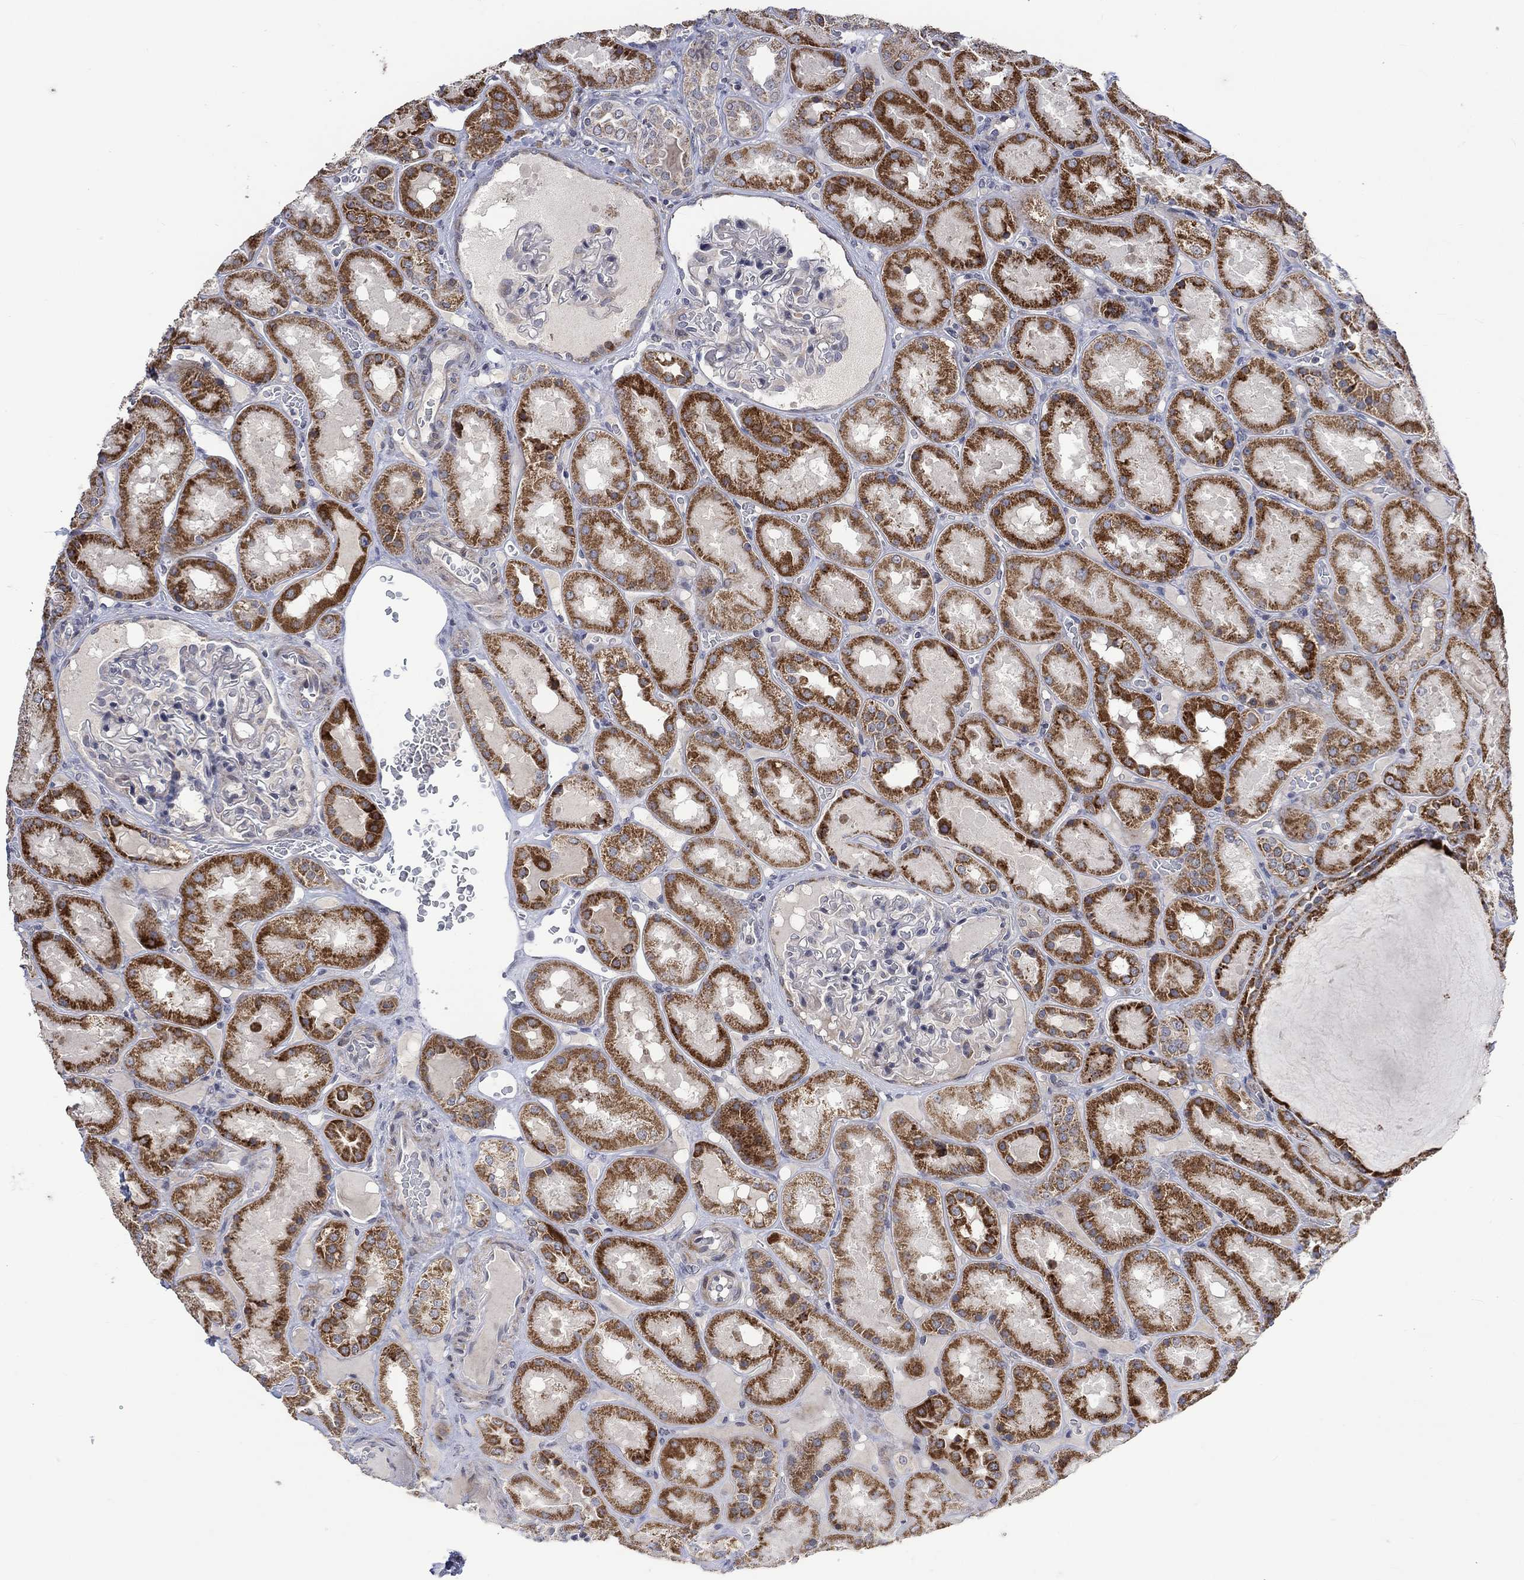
{"staining": {"intensity": "negative", "quantity": "none", "location": "none"}, "tissue": "kidney", "cell_type": "Cells in glomeruli", "image_type": "normal", "snomed": [{"axis": "morphology", "description": "Normal tissue, NOS"}, {"axis": "topography", "description": "Kidney"}], "caption": "Cells in glomeruli show no significant expression in unremarkable kidney. (IHC, brightfield microscopy, high magnification).", "gene": "SLC48A1", "patient": {"sex": "male", "age": 73}}